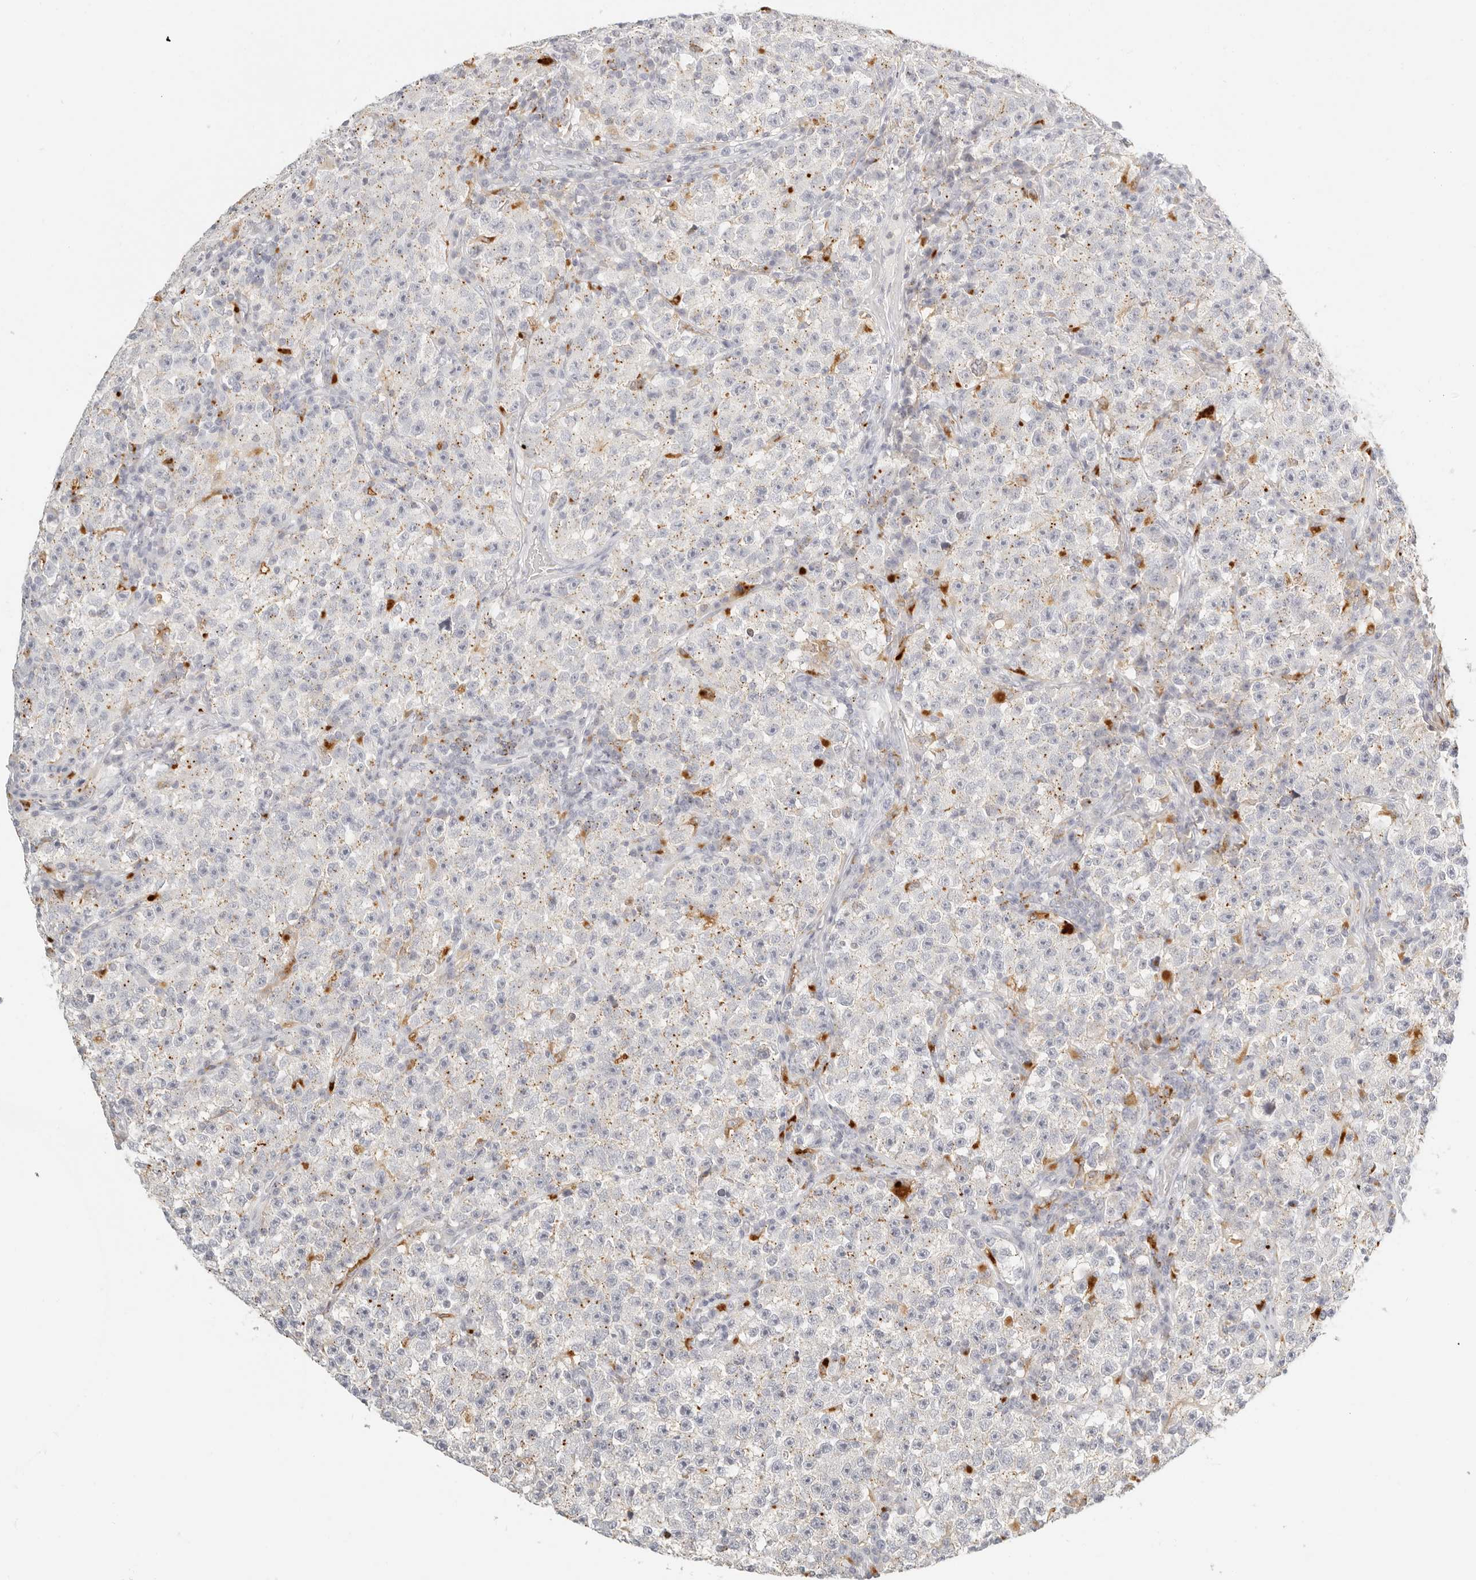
{"staining": {"intensity": "negative", "quantity": "none", "location": "none"}, "tissue": "testis cancer", "cell_type": "Tumor cells", "image_type": "cancer", "snomed": [{"axis": "morphology", "description": "Seminoma, NOS"}, {"axis": "topography", "description": "Testis"}], "caption": "The IHC micrograph has no significant expression in tumor cells of testis cancer tissue.", "gene": "RNASET2", "patient": {"sex": "male", "age": 22}}